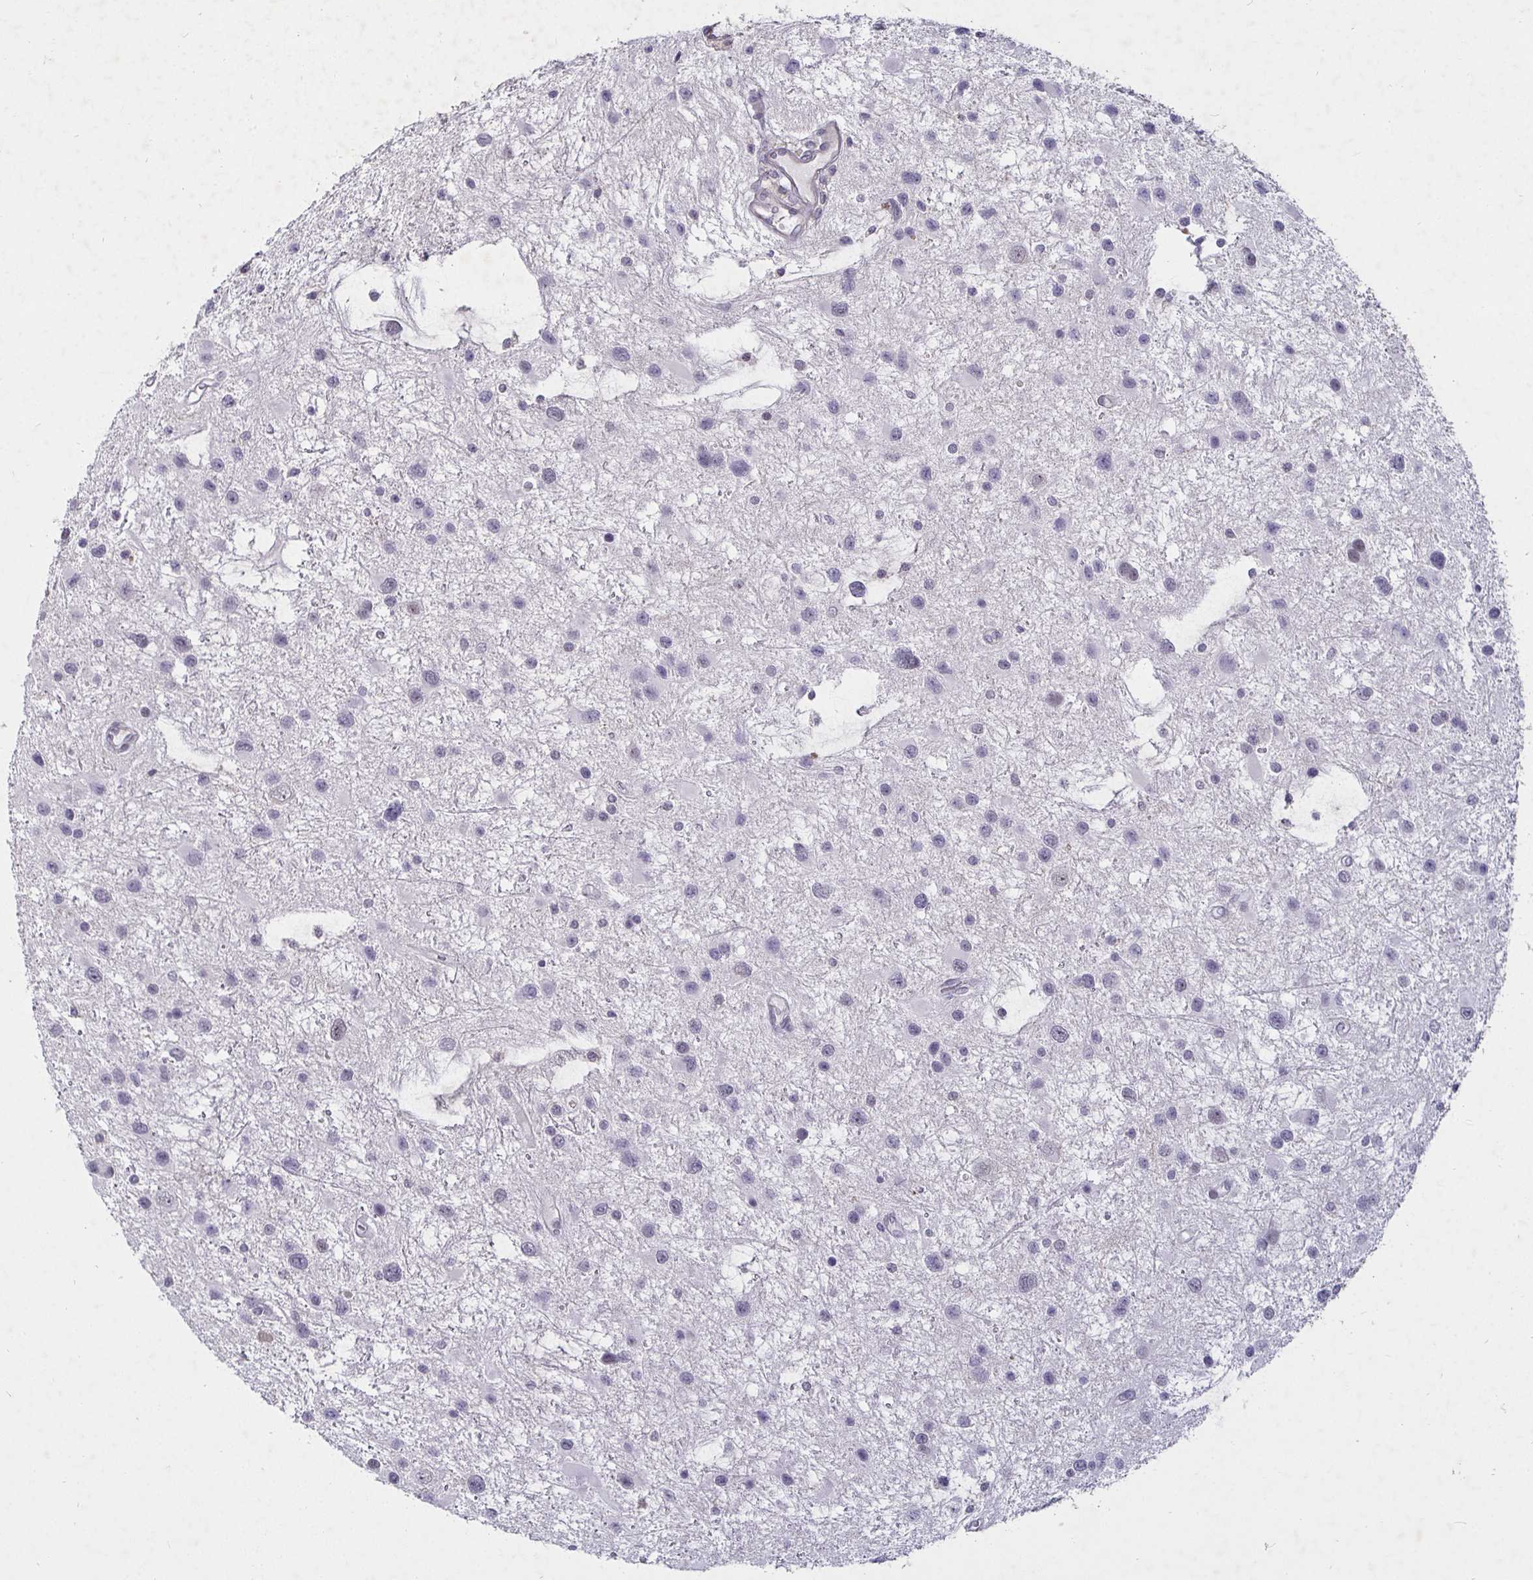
{"staining": {"intensity": "negative", "quantity": "none", "location": "none"}, "tissue": "glioma", "cell_type": "Tumor cells", "image_type": "cancer", "snomed": [{"axis": "morphology", "description": "Glioma, malignant, Low grade"}, {"axis": "topography", "description": "Brain"}], "caption": "A micrograph of human low-grade glioma (malignant) is negative for staining in tumor cells.", "gene": "MLH1", "patient": {"sex": "female", "age": 32}}